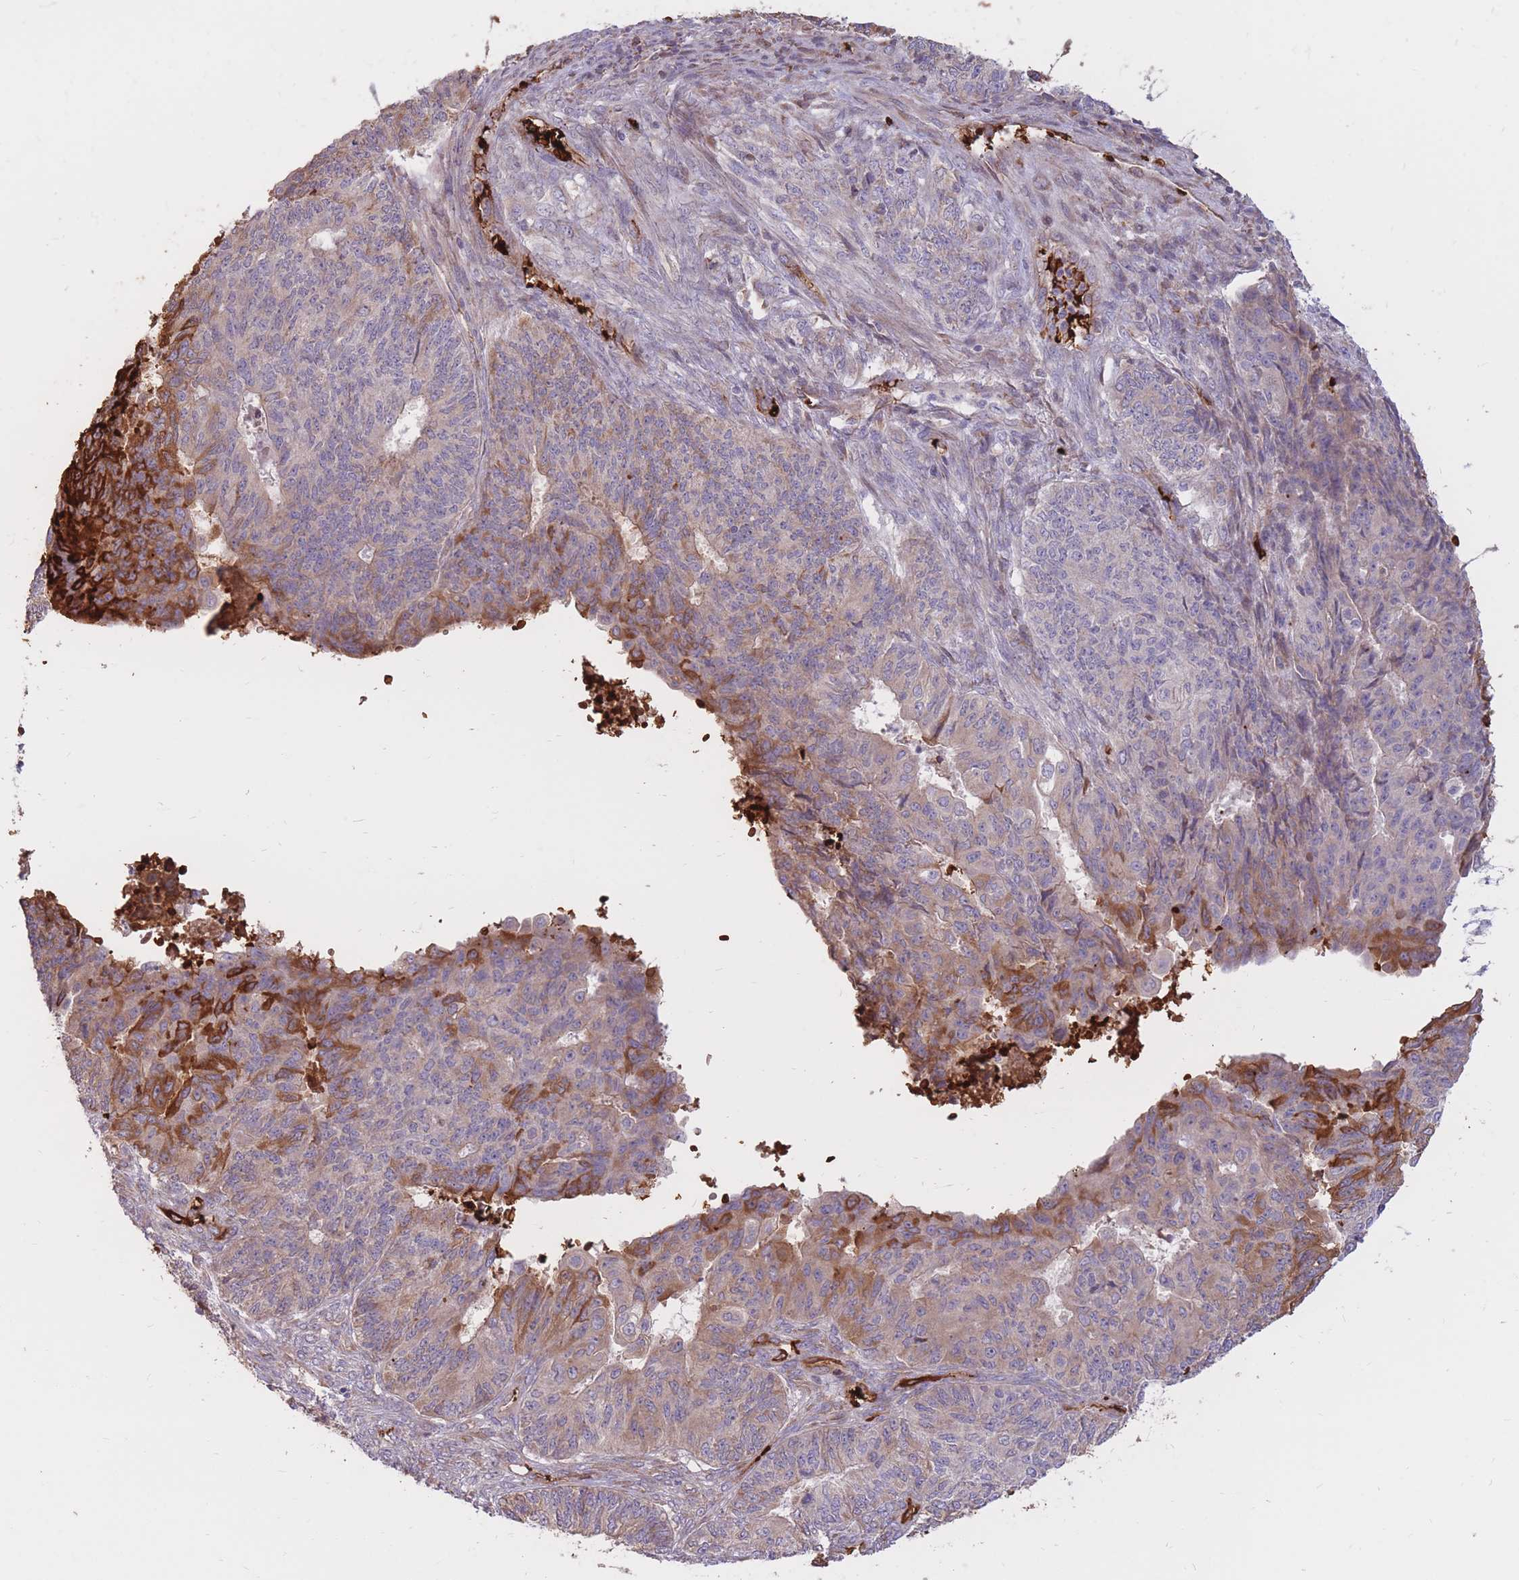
{"staining": {"intensity": "strong", "quantity": "<25%", "location": "cytoplasmic/membranous"}, "tissue": "endometrial cancer", "cell_type": "Tumor cells", "image_type": "cancer", "snomed": [{"axis": "morphology", "description": "Adenocarcinoma, NOS"}, {"axis": "topography", "description": "Endometrium"}], "caption": "Endometrial adenocarcinoma stained with immunohistochemistry shows strong cytoplasmic/membranous staining in approximately <25% of tumor cells.", "gene": "ATP10D", "patient": {"sex": "female", "age": 32}}